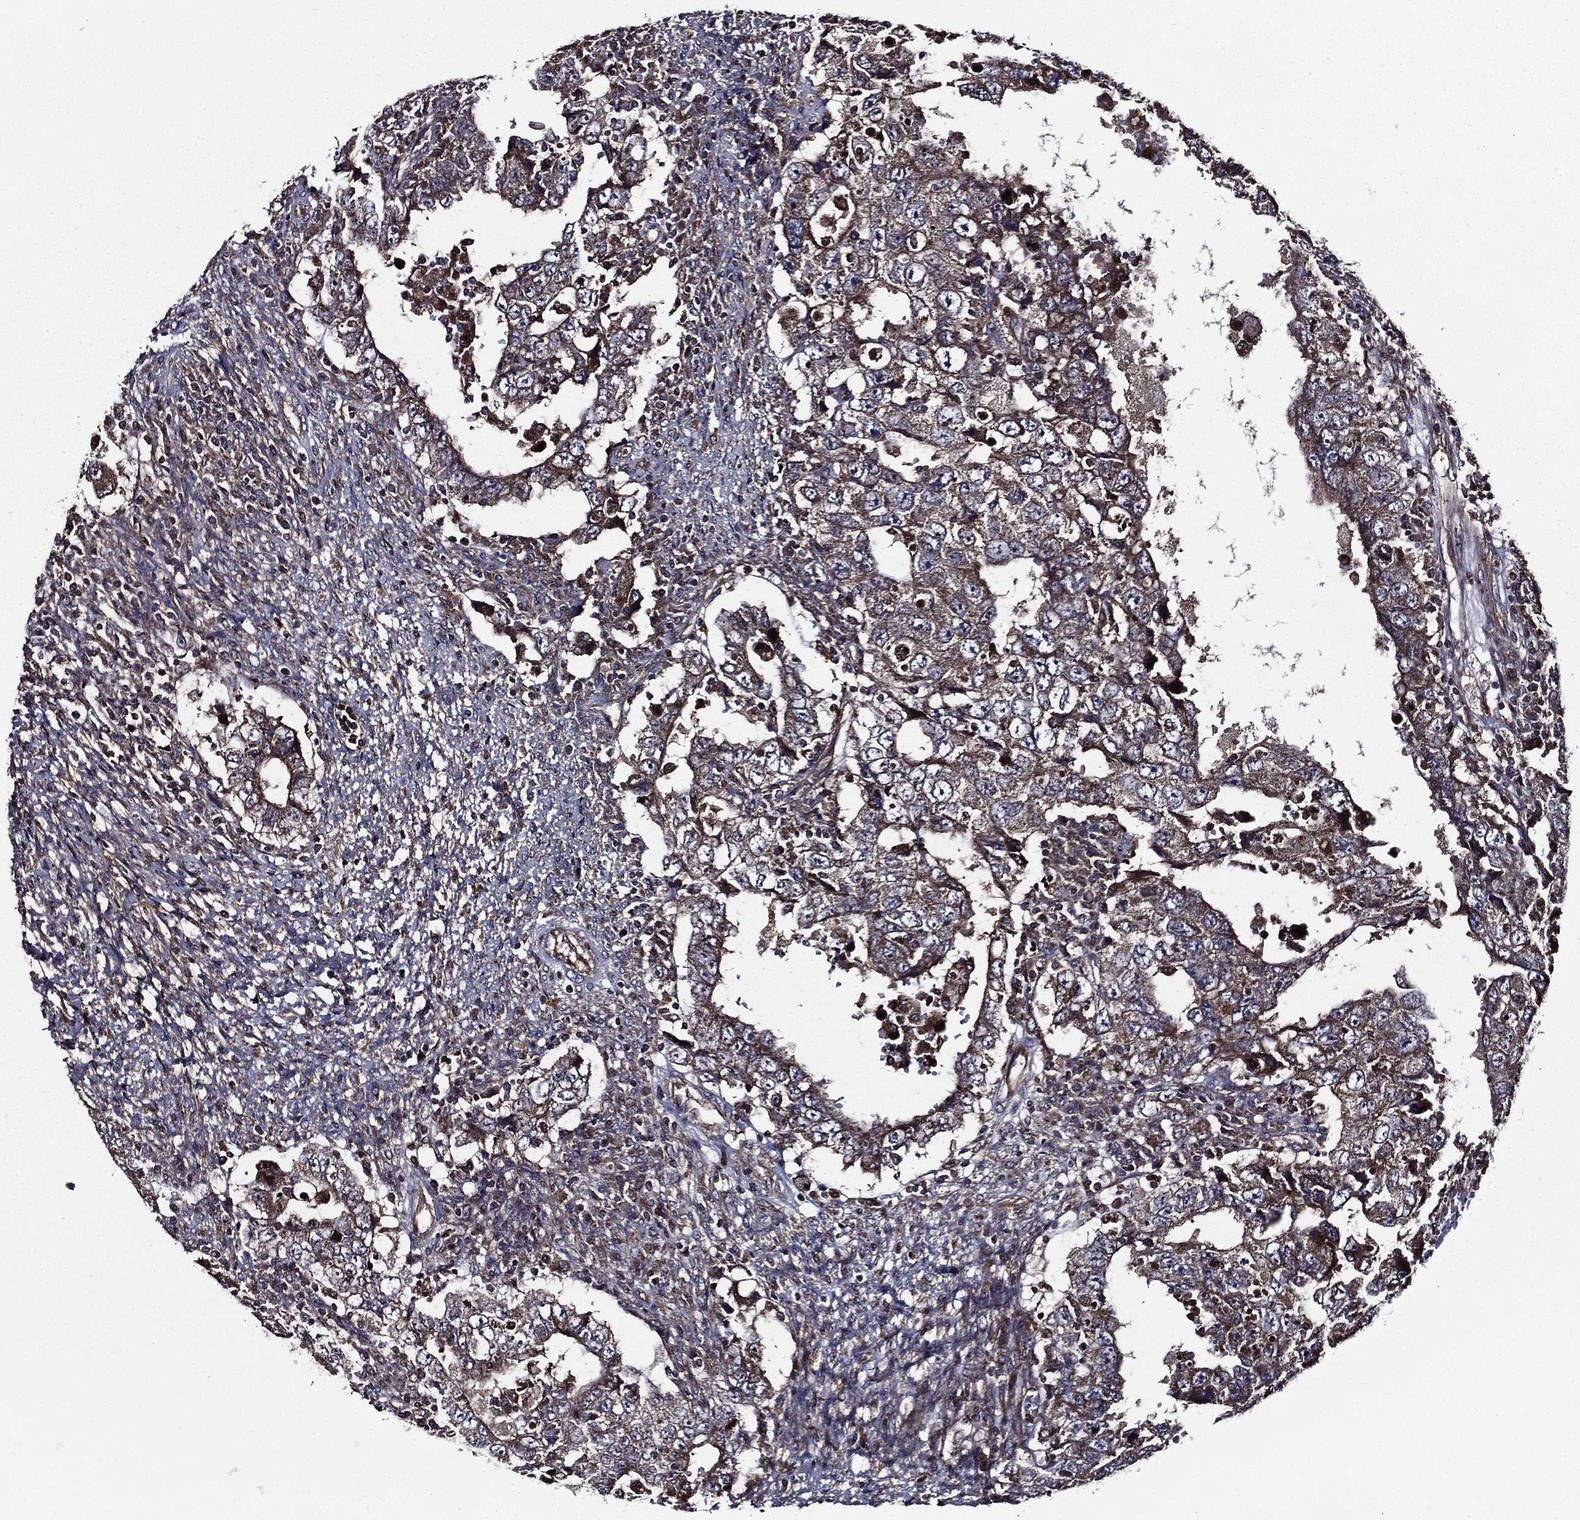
{"staining": {"intensity": "moderate", "quantity": "25%-75%", "location": "cytoplasmic/membranous"}, "tissue": "testis cancer", "cell_type": "Tumor cells", "image_type": "cancer", "snomed": [{"axis": "morphology", "description": "Carcinoma, Embryonal, NOS"}, {"axis": "topography", "description": "Testis"}], "caption": "Testis cancer (embryonal carcinoma) stained with DAB IHC displays medium levels of moderate cytoplasmic/membranous expression in approximately 25%-75% of tumor cells.", "gene": "PDCD6IP", "patient": {"sex": "male", "age": 26}}